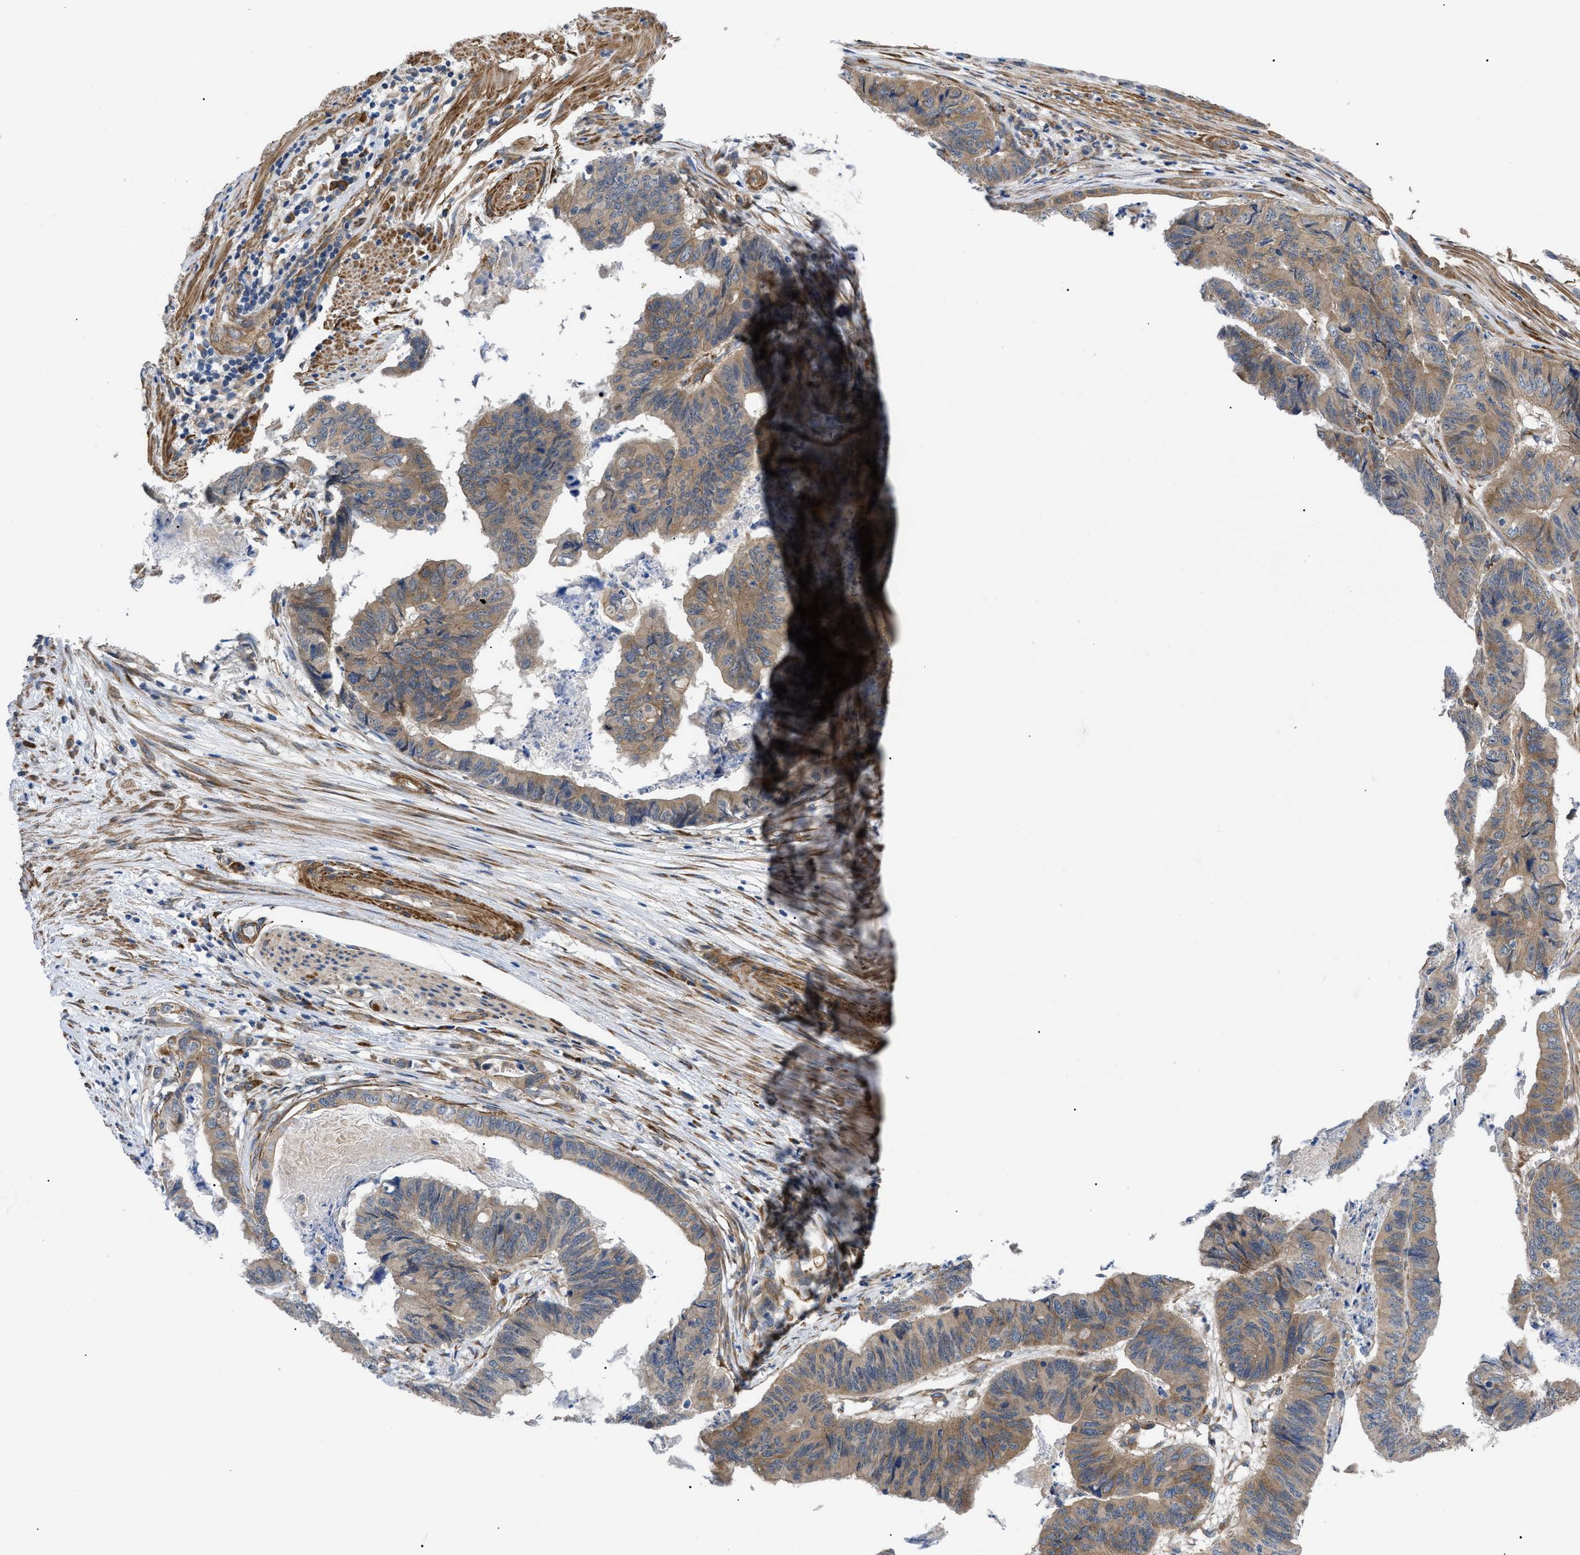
{"staining": {"intensity": "moderate", "quantity": ">75%", "location": "cytoplasmic/membranous"}, "tissue": "stomach cancer", "cell_type": "Tumor cells", "image_type": "cancer", "snomed": [{"axis": "morphology", "description": "Adenocarcinoma, NOS"}, {"axis": "topography", "description": "Stomach, lower"}], "caption": "High-magnification brightfield microscopy of stomach cancer (adenocarcinoma) stained with DAB (3,3'-diaminobenzidine) (brown) and counterstained with hematoxylin (blue). tumor cells exhibit moderate cytoplasmic/membranous staining is seen in about>75% of cells.", "gene": "MYO10", "patient": {"sex": "male", "age": 77}}